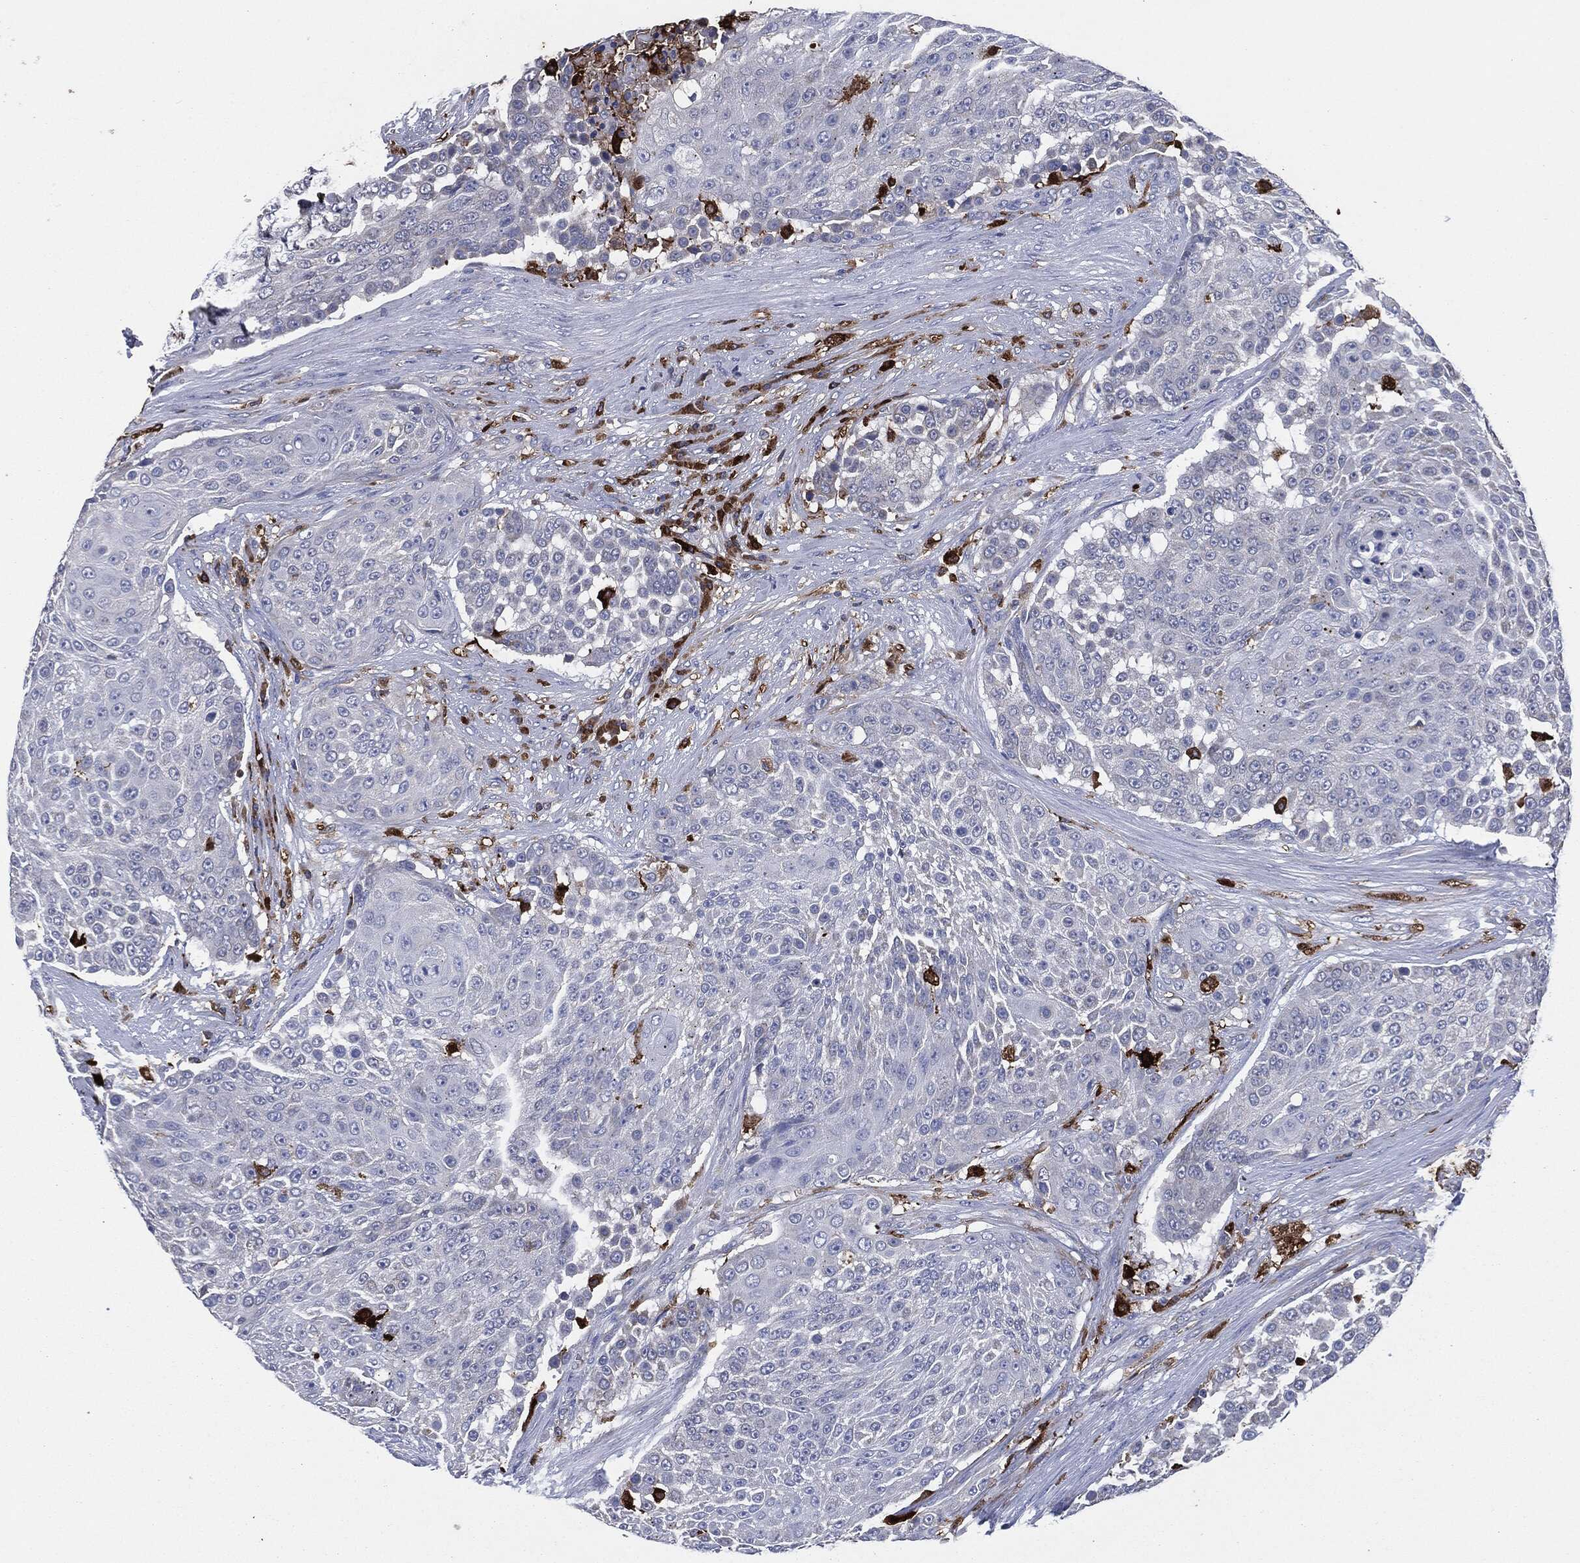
{"staining": {"intensity": "negative", "quantity": "none", "location": "none"}, "tissue": "urothelial cancer", "cell_type": "Tumor cells", "image_type": "cancer", "snomed": [{"axis": "morphology", "description": "Urothelial carcinoma, High grade"}, {"axis": "topography", "description": "Urinary bladder"}], "caption": "Tumor cells show no significant protein expression in urothelial cancer.", "gene": "TMEM11", "patient": {"sex": "female", "age": 63}}